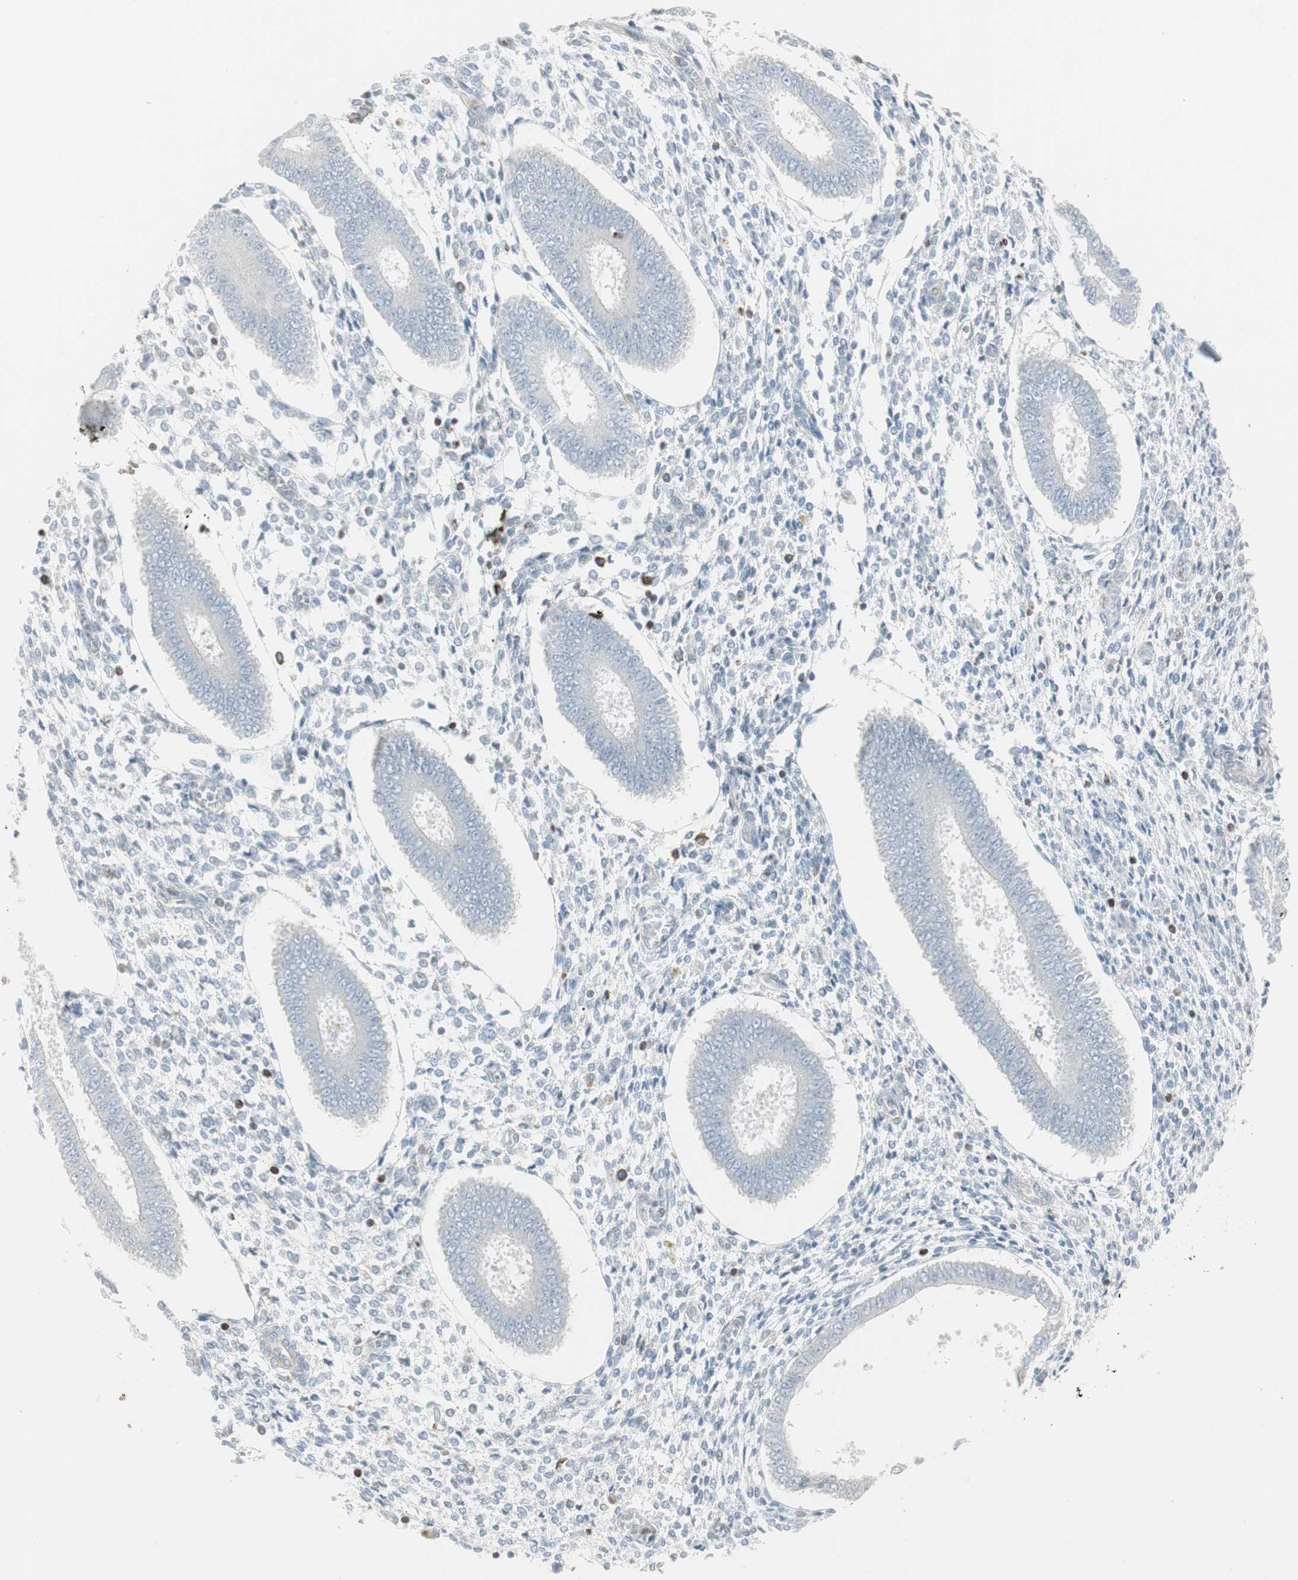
{"staining": {"intensity": "negative", "quantity": "none", "location": "none"}, "tissue": "endometrium", "cell_type": "Cells in endometrial stroma", "image_type": "normal", "snomed": [{"axis": "morphology", "description": "Normal tissue, NOS"}, {"axis": "topography", "description": "Endometrium"}], "caption": "Immunohistochemistry photomicrograph of benign endometrium stained for a protein (brown), which reveals no positivity in cells in endometrial stroma. The staining was performed using DAB (3,3'-diaminobenzidine) to visualize the protein expression in brown, while the nuclei were stained in blue with hematoxylin (Magnification: 20x).", "gene": "MAP4K4", "patient": {"sex": "female", "age": 35}}